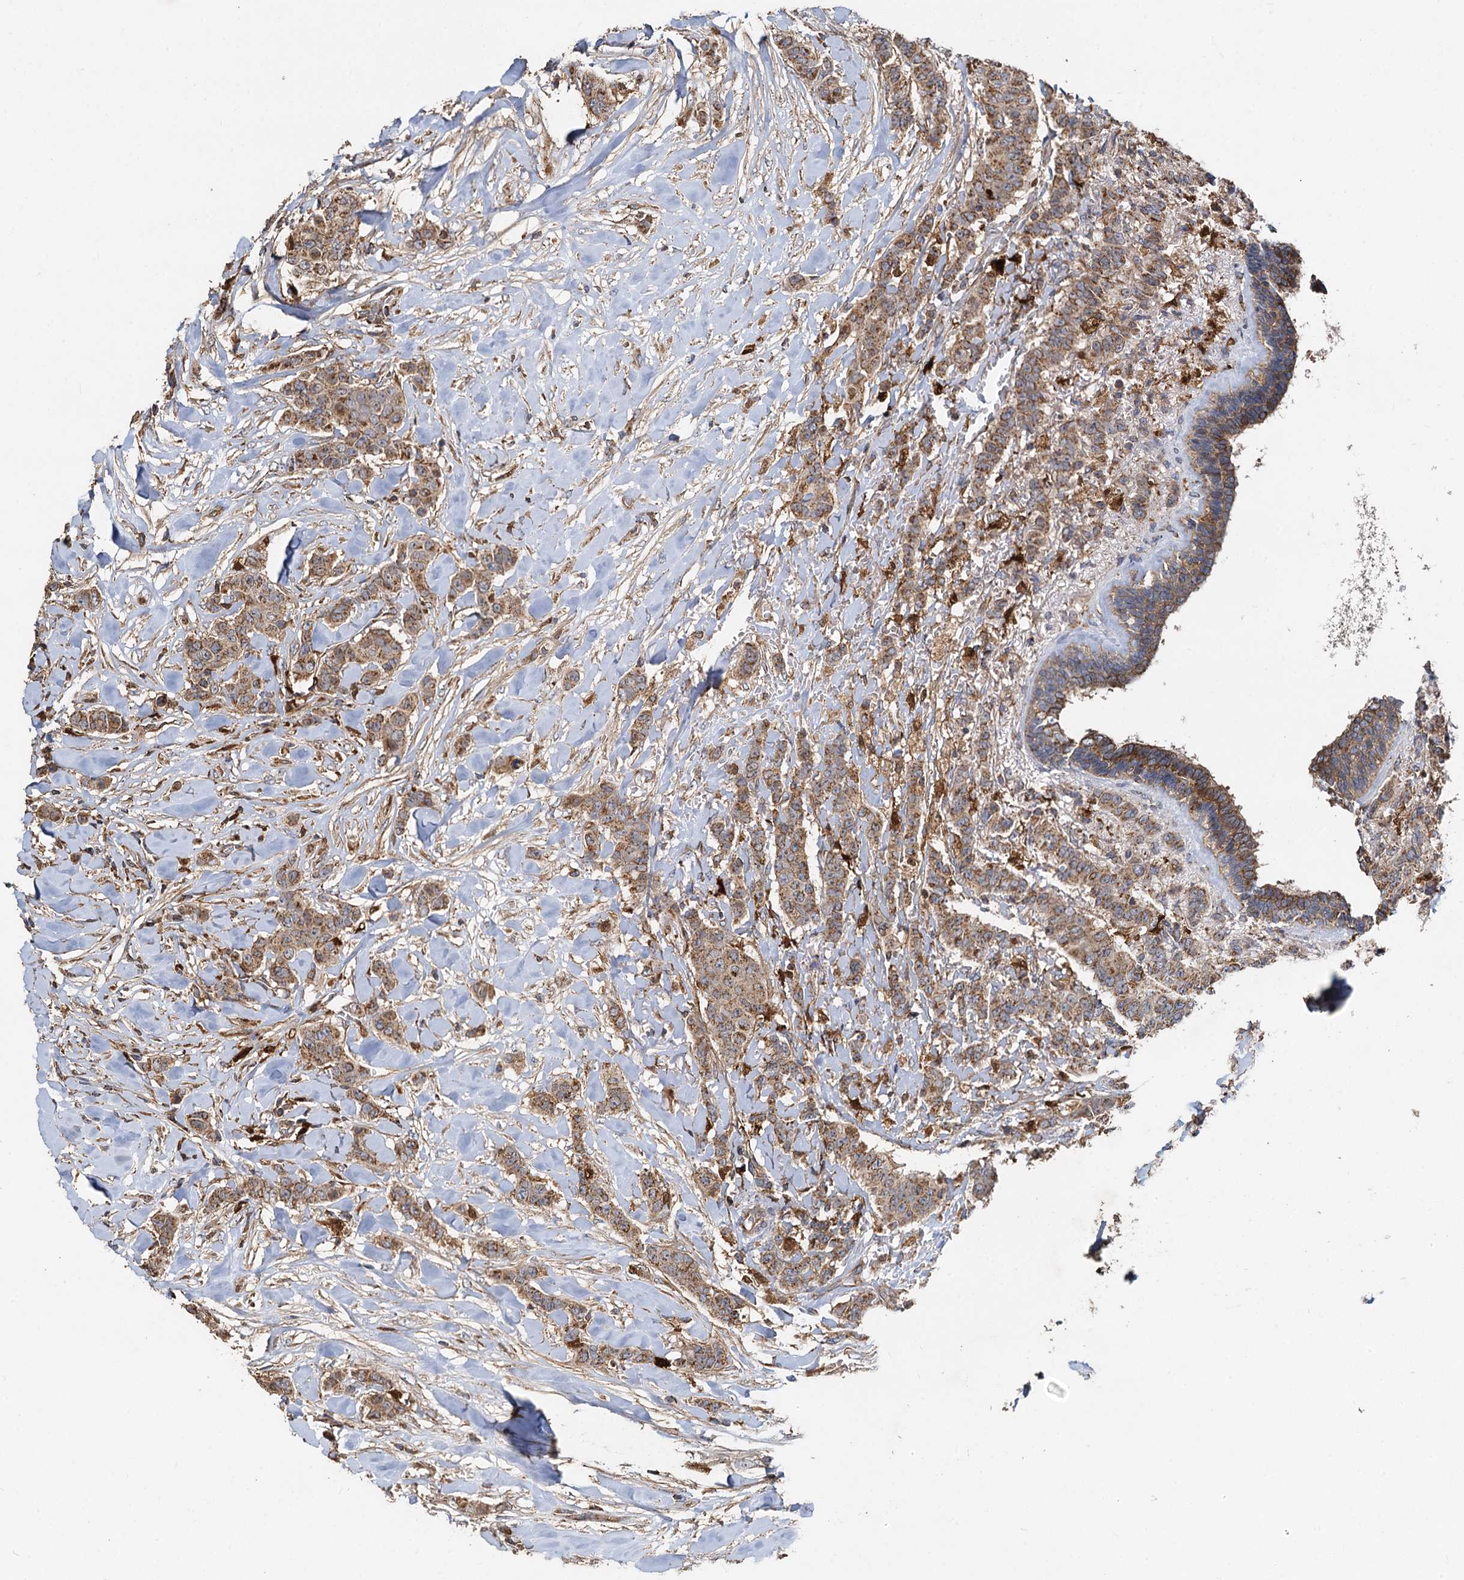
{"staining": {"intensity": "moderate", "quantity": ">75%", "location": "cytoplasmic/membranous"}, "tissue": "breast cancer", "cell_type": "Tumor cells", "image_type": "cancer", "snomed": [{"axis": "morphology", "description": "Duct carcinoma"}, {"axis": "topography", "description": "Breast"}], "caption": "This is an image of immunohistochemistry (IHC) staining of breast intraductal carcinoma, which shows moderate expression in the cytoplasmic/membranous of tumor cells.", "gene": "SDS", "patient": {"sex": "female", "age": 40}}